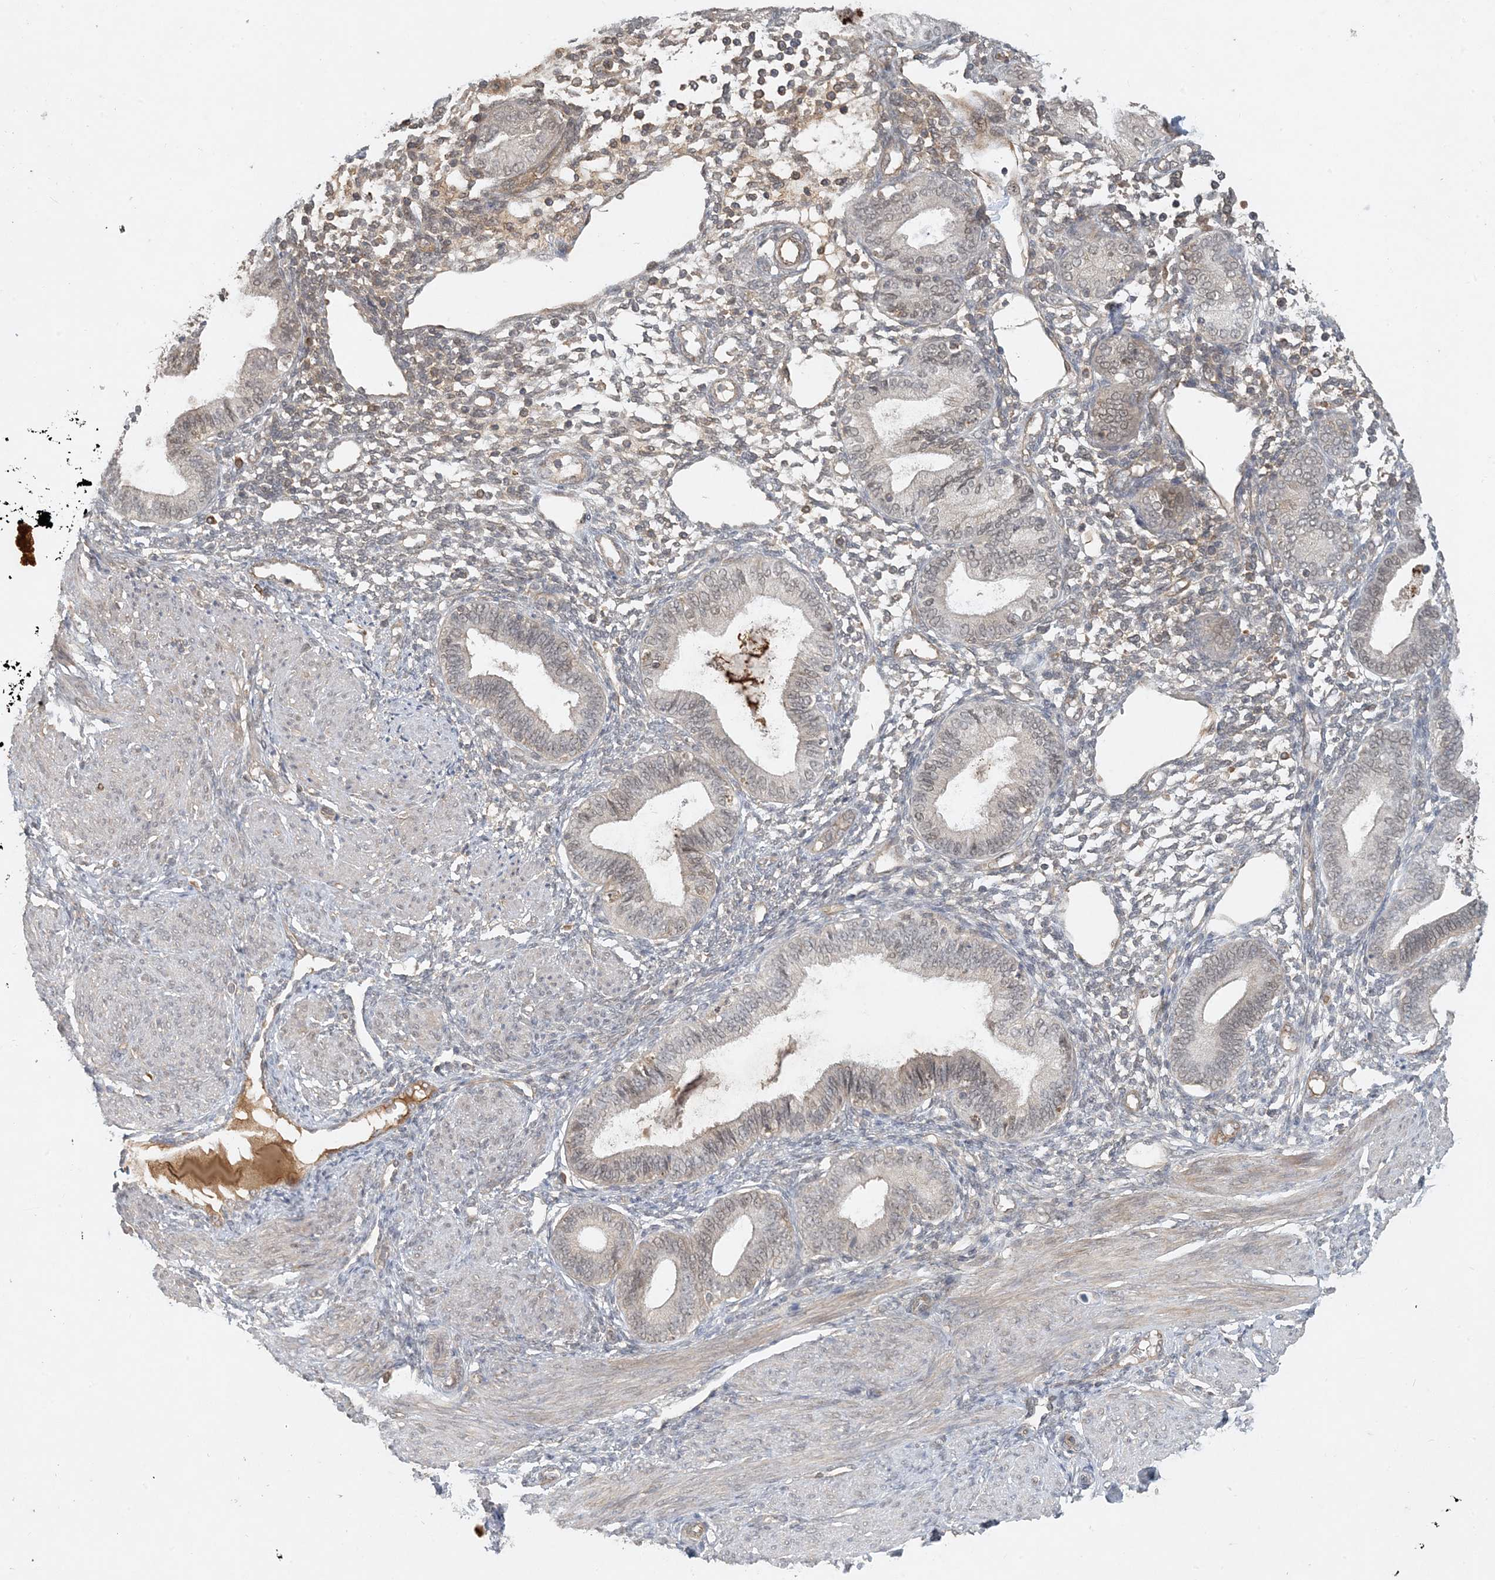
{"staining": {"intensity": "weak", "quantity": "25%-75%", "location": "cytoplasmic/membranous"}, "tissue": "endometrium", "cell_type": "Cells in endometrial stroma", "image_type": "normal", "snomed": [{"axis": "morphology", "description": "Normal tissue, NOS"}, {"axis": "topography", "description": "Endometrium"}], "caption": "Protein analysis of normal endometrium demonstrates weak cytoplasmic/membranous expression in about 25%-75% of cells in endometrial stroma. Ihc stains the protein of interest in brown and the nuclei are stained blue.", "gene": "ZCCHC4", "patient": {"sex": "female", "age": 53}}